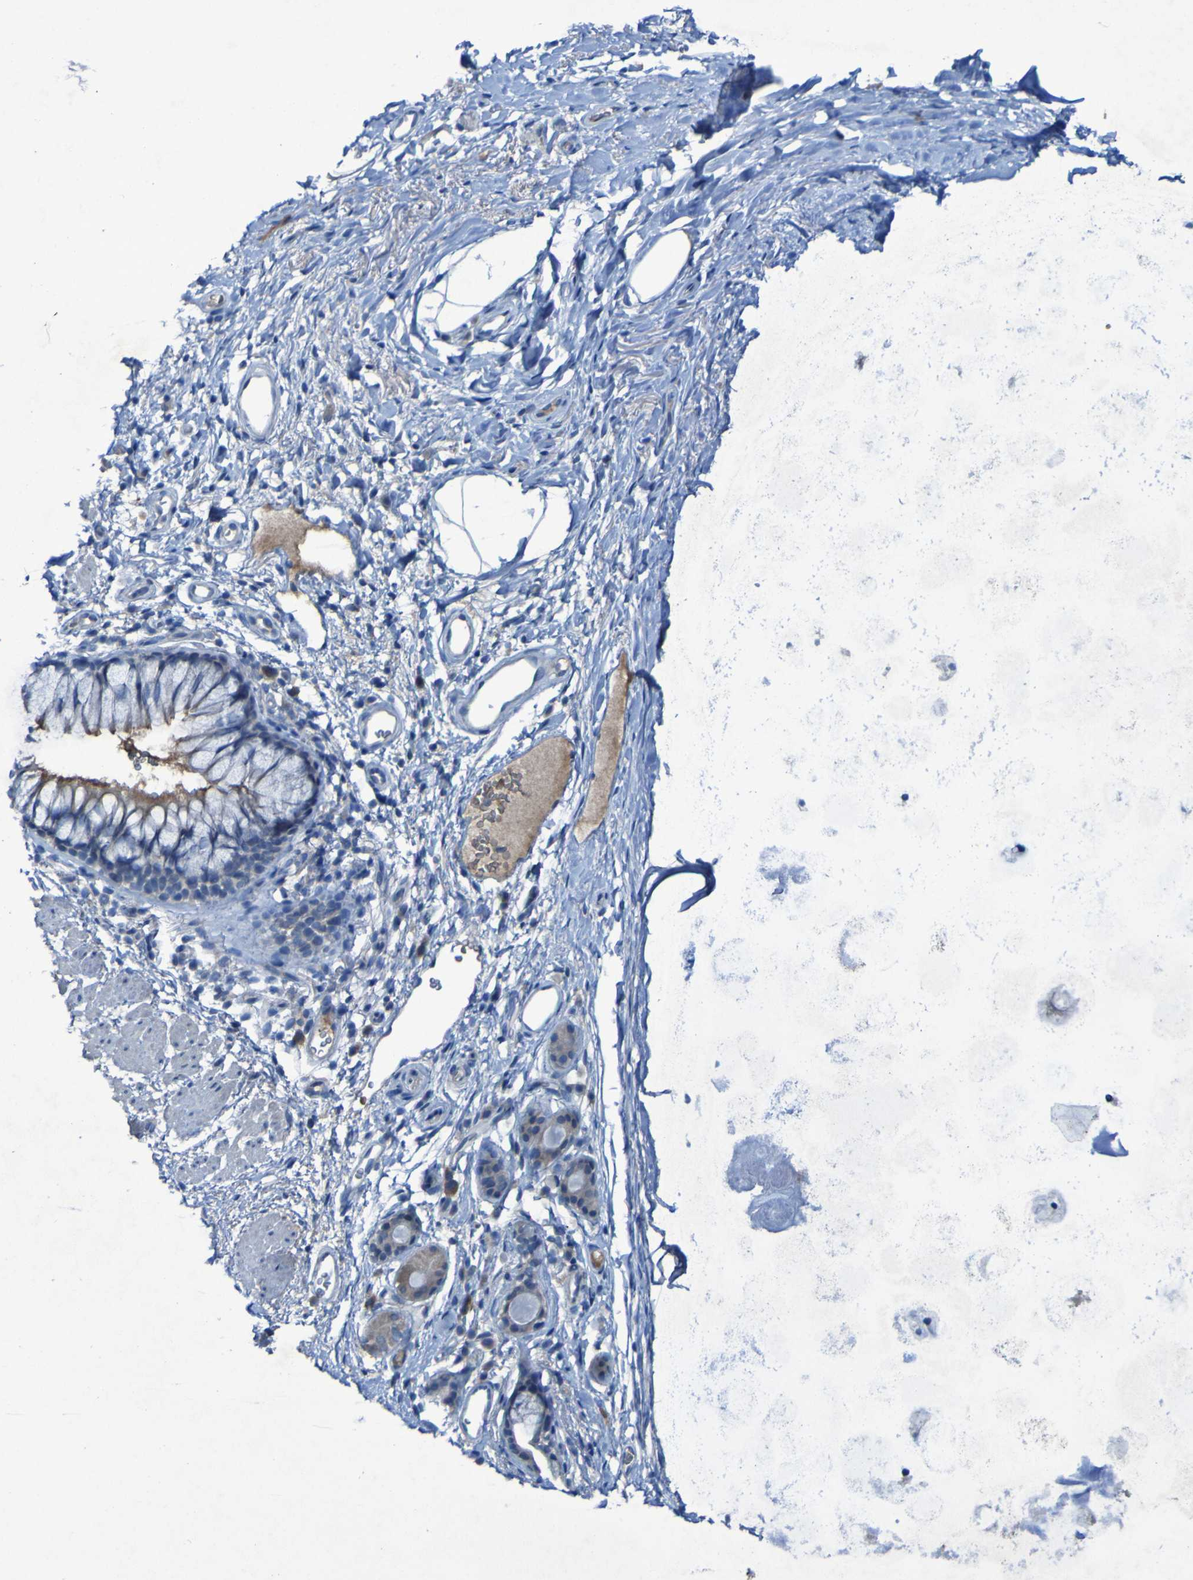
{"staining": {"intensity": "negative", "quantity": "none", "location": "none"}, "tissue": "bronchus", "cell_type": "Respiratory epithelial cells", "image_type": "normal", "snomed": [{"axis": "morphology", "description": "Normal tissue, NOS"}, {"axis": "topography", "description": "Cartilage tissue"}, {"axis": "topography", "description": "Bronchus"}], "caption": "Immunohistochemistry photomicrograph of unremarkable bronchus stained for a protein (brown), which exhibits no staining in respiratory epithelial cells.", "gene": "SGK2", "patient": {"sex": "female", "age": 53}}